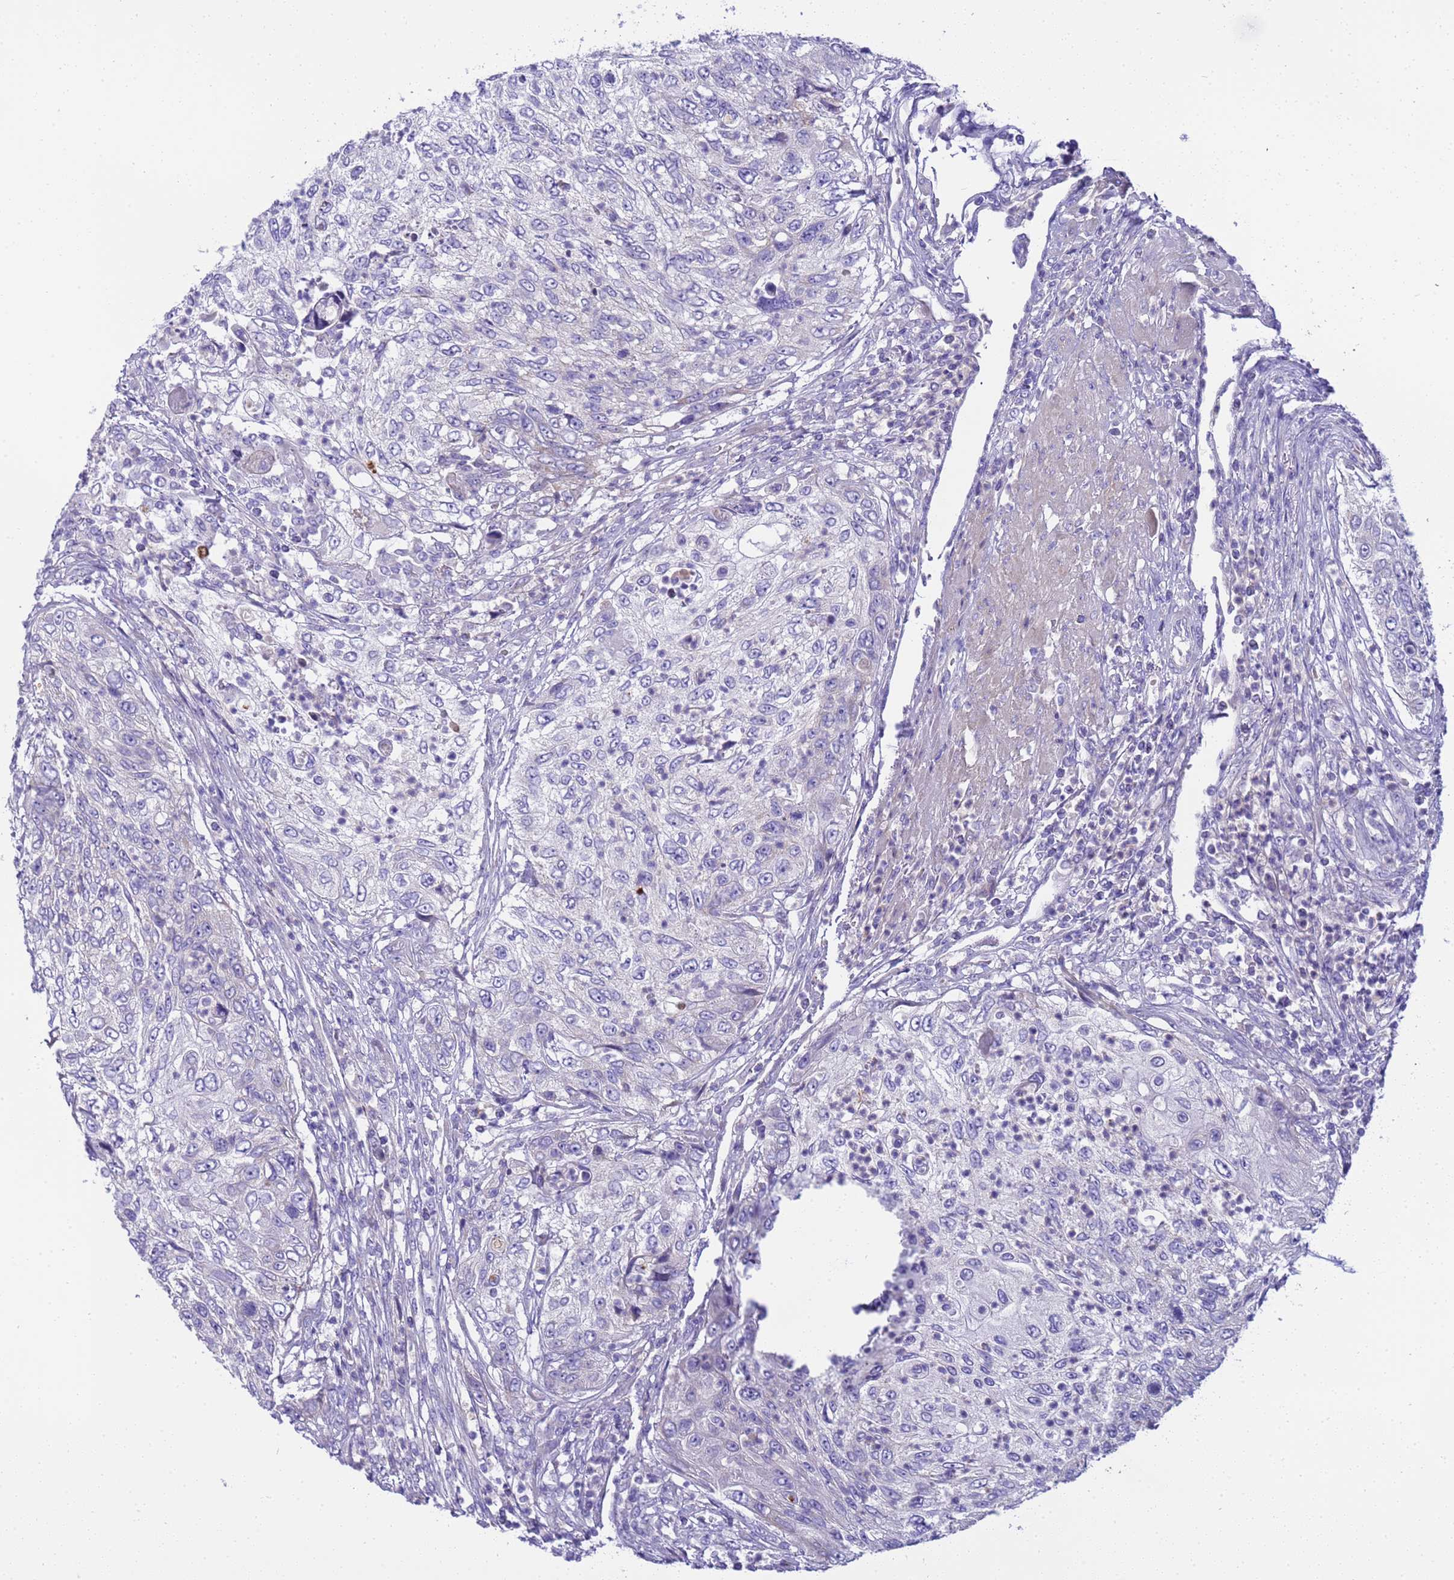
{"staining": {"intensity": "negative", "quantity": "none", "location": "none"}, "tissue": "urothelial cancer", "cell_type": "Tumor cells", "image_type": "cancer", "snomed": [{"axis": "morphology", "description": "Urothelial carcinoma, High grade"}, {"axis": "topography", "description": "Urinary bladder"}], "caption": "There is no significant expression in tumor cells of urothelial cancer. (DAB (3,3'-diaminobenzidine) IHC, high magnification).", "gene": "RIPPLY2", "patient": {"sex": "female", "age": 60}}